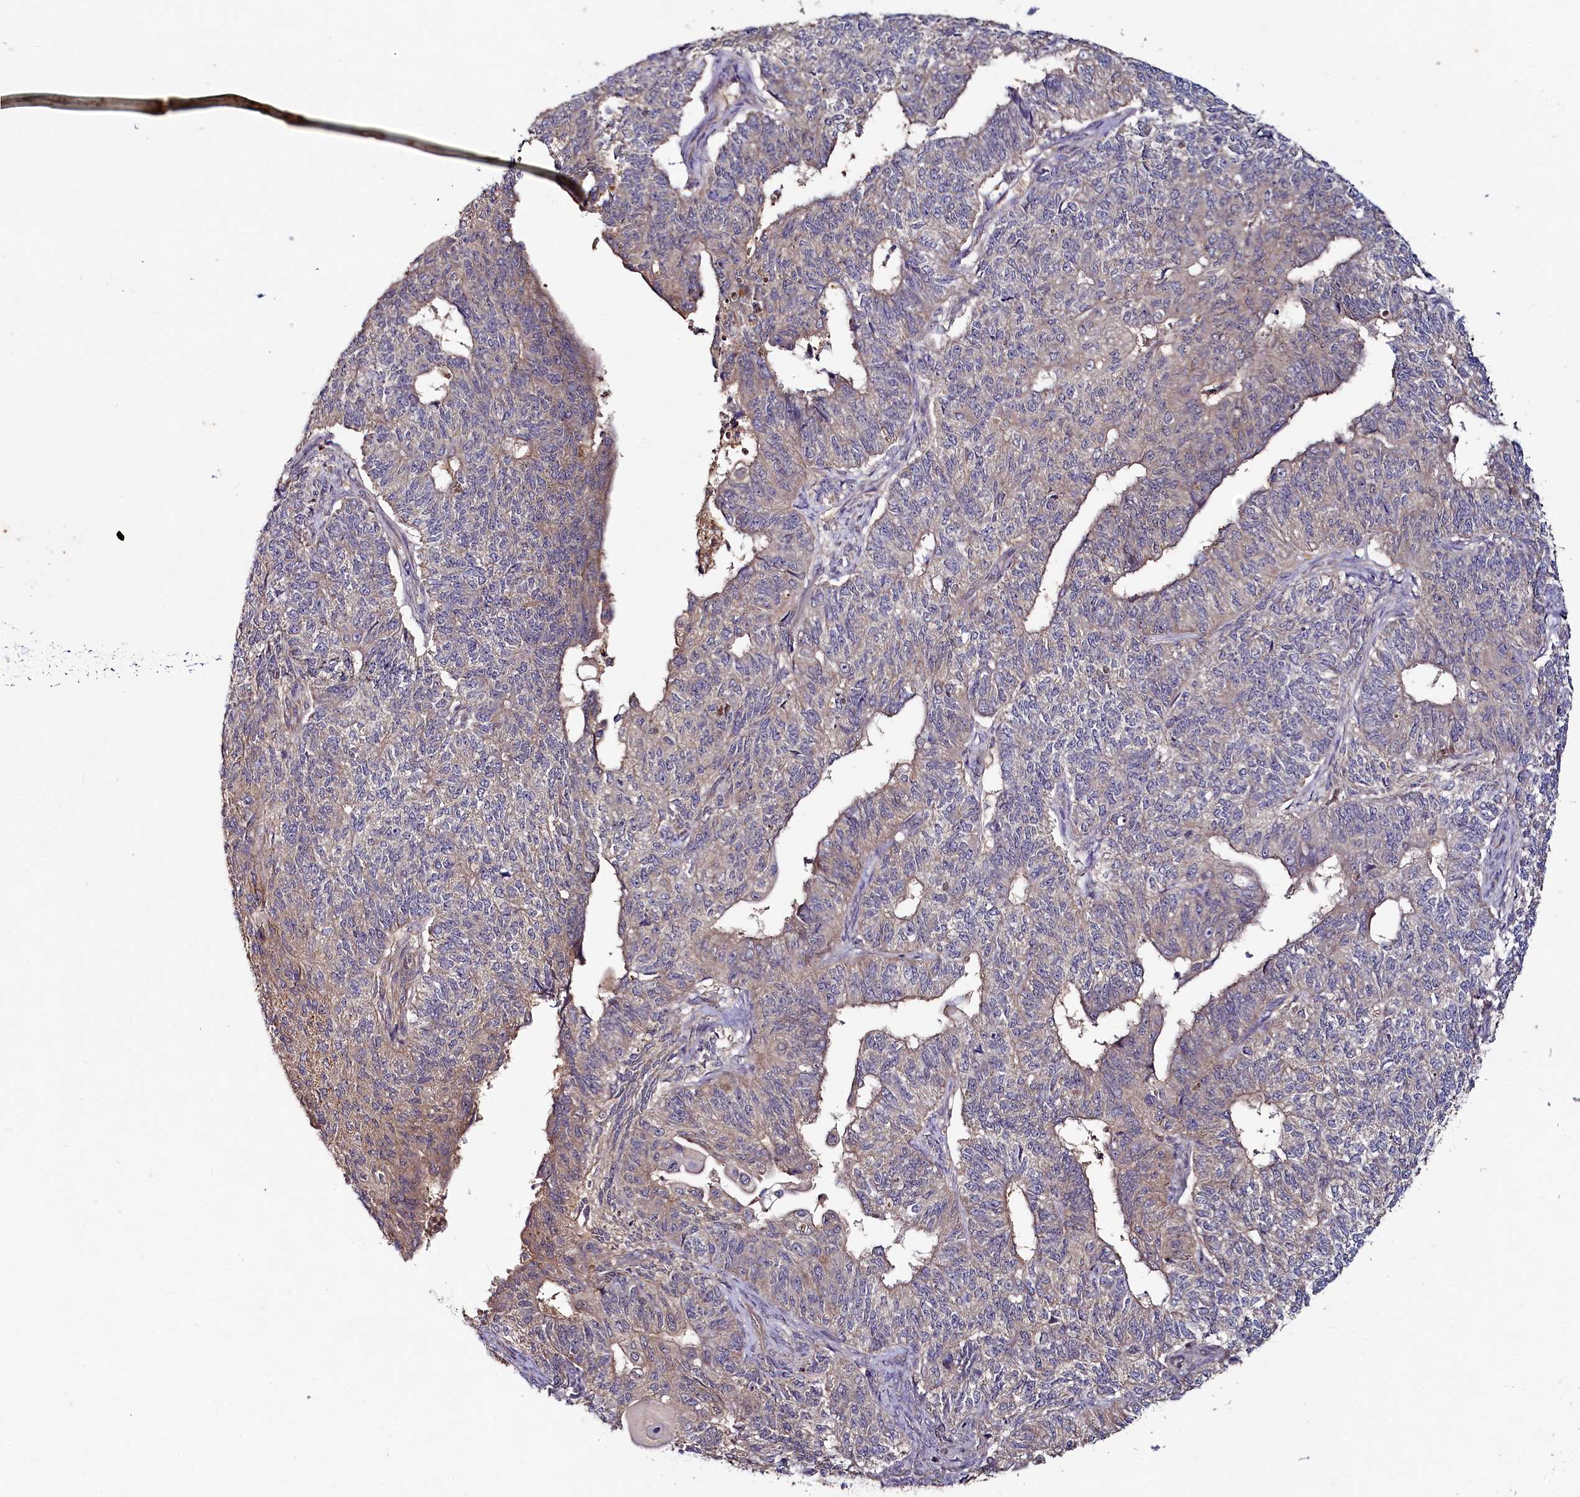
{"staining": {"intensity": "weak", "quantity": "<25%", "location": "cytoplasmic/membranous"}, "tissue": "endometrial cancer", "cell_type": "Tumor cells", "image_type": "cancer", "snomed": [{"axis": "morphology", "description": "Adenocarcinoma, NOS"}, {"axis": "topography", "description": "Endometrium"}], "caption": "A histopathology image of human endometrial cancer is negative for staining in tumor cells.", "gene": "HERC3", "patient": {"sex": "female", "age": 32}}